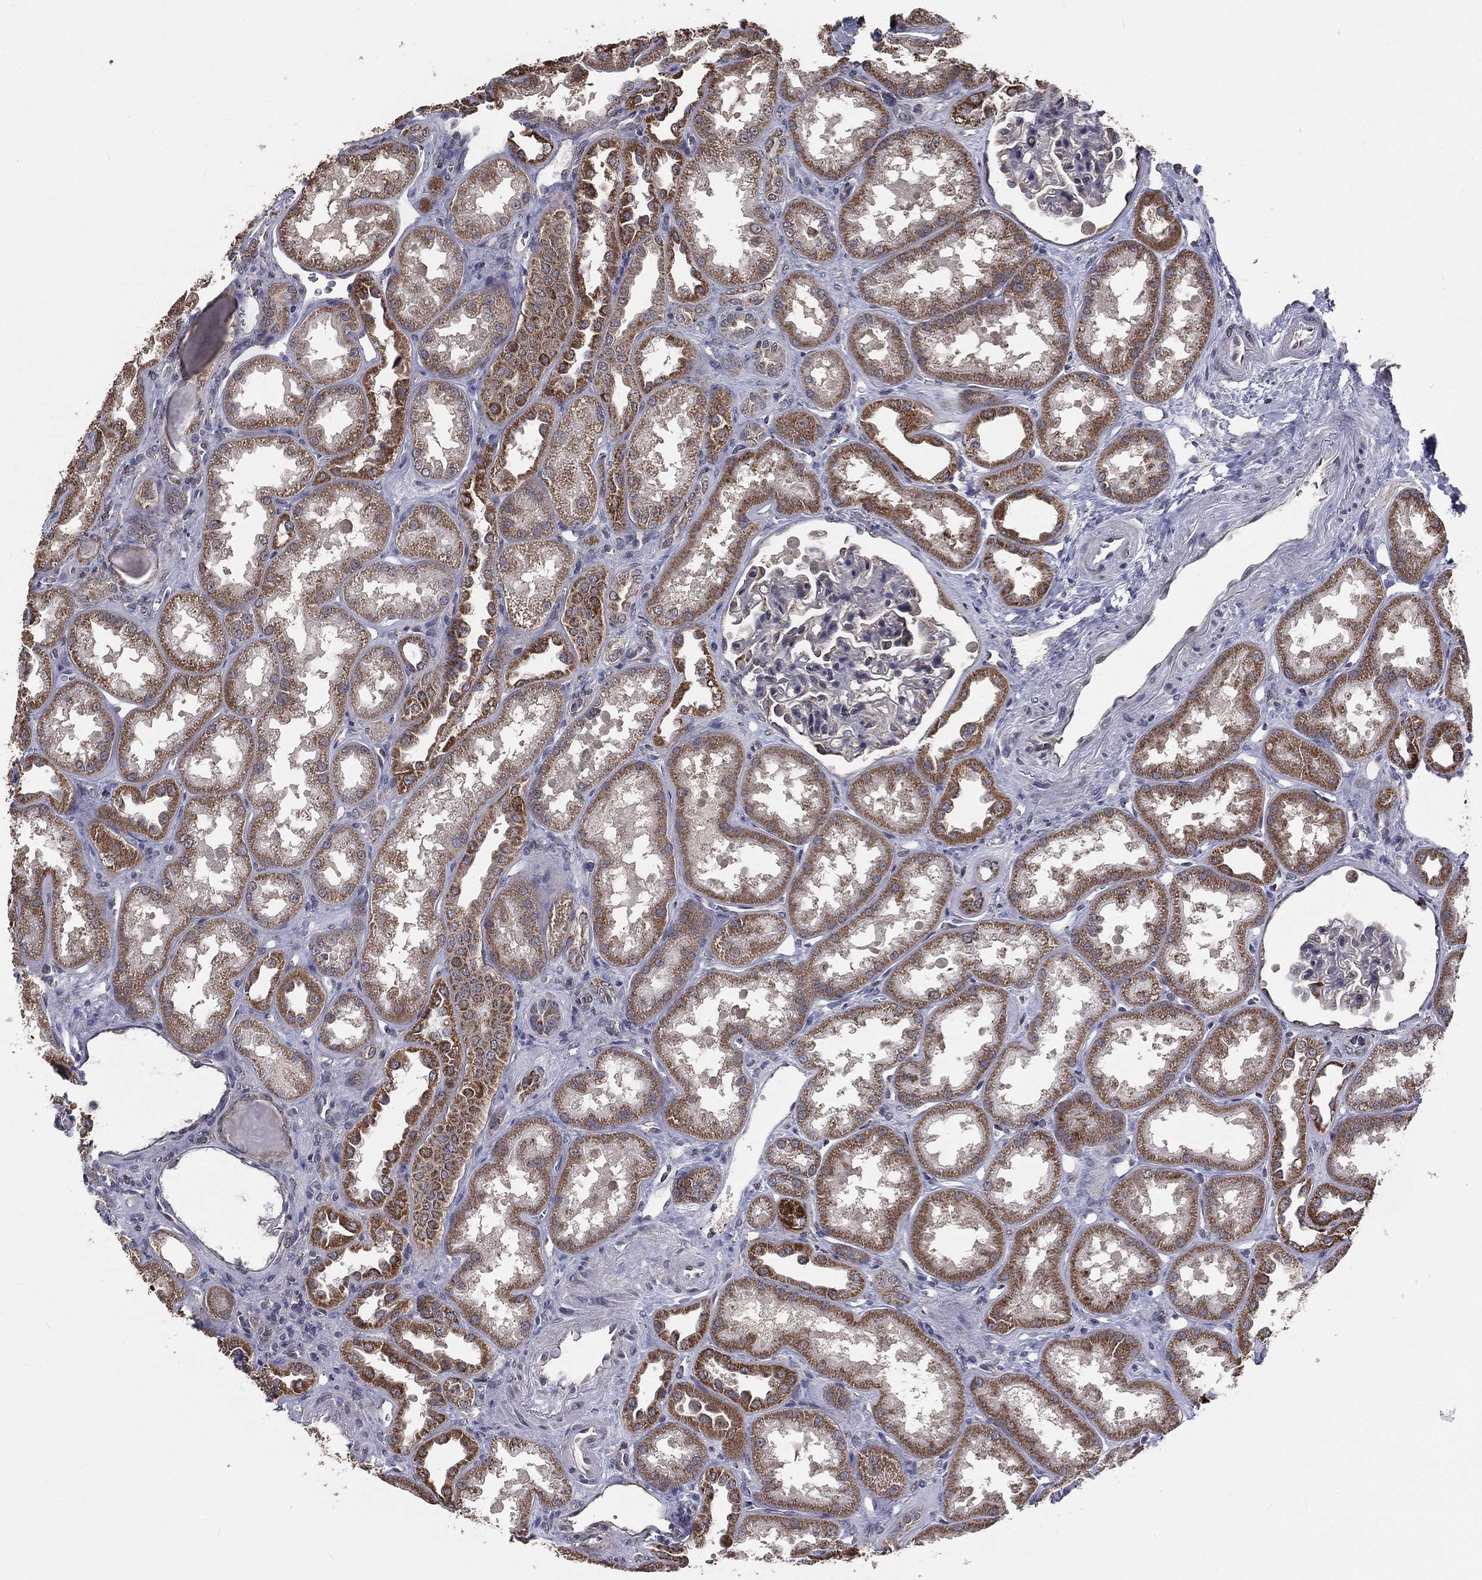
{"staining": {"intensity": "negative", "quantity": "none", "location": "none"}, "tissue": "kidney", "cell_type": "Cells in glomeruli", "image_type": "normal", "snomed": [{"axis": "morphology", "description": "Normal tissue, NOS"}, {"axis": "topography", "description": "Kidney"}], "caption": "A high-resolution micrograph shows immunohistochemistry staining of normal kidney, which reveals no significant positivity in cells in glomeruli.", "gene": "MRPL46", "patient": {"sex": "male", "age": 61}}